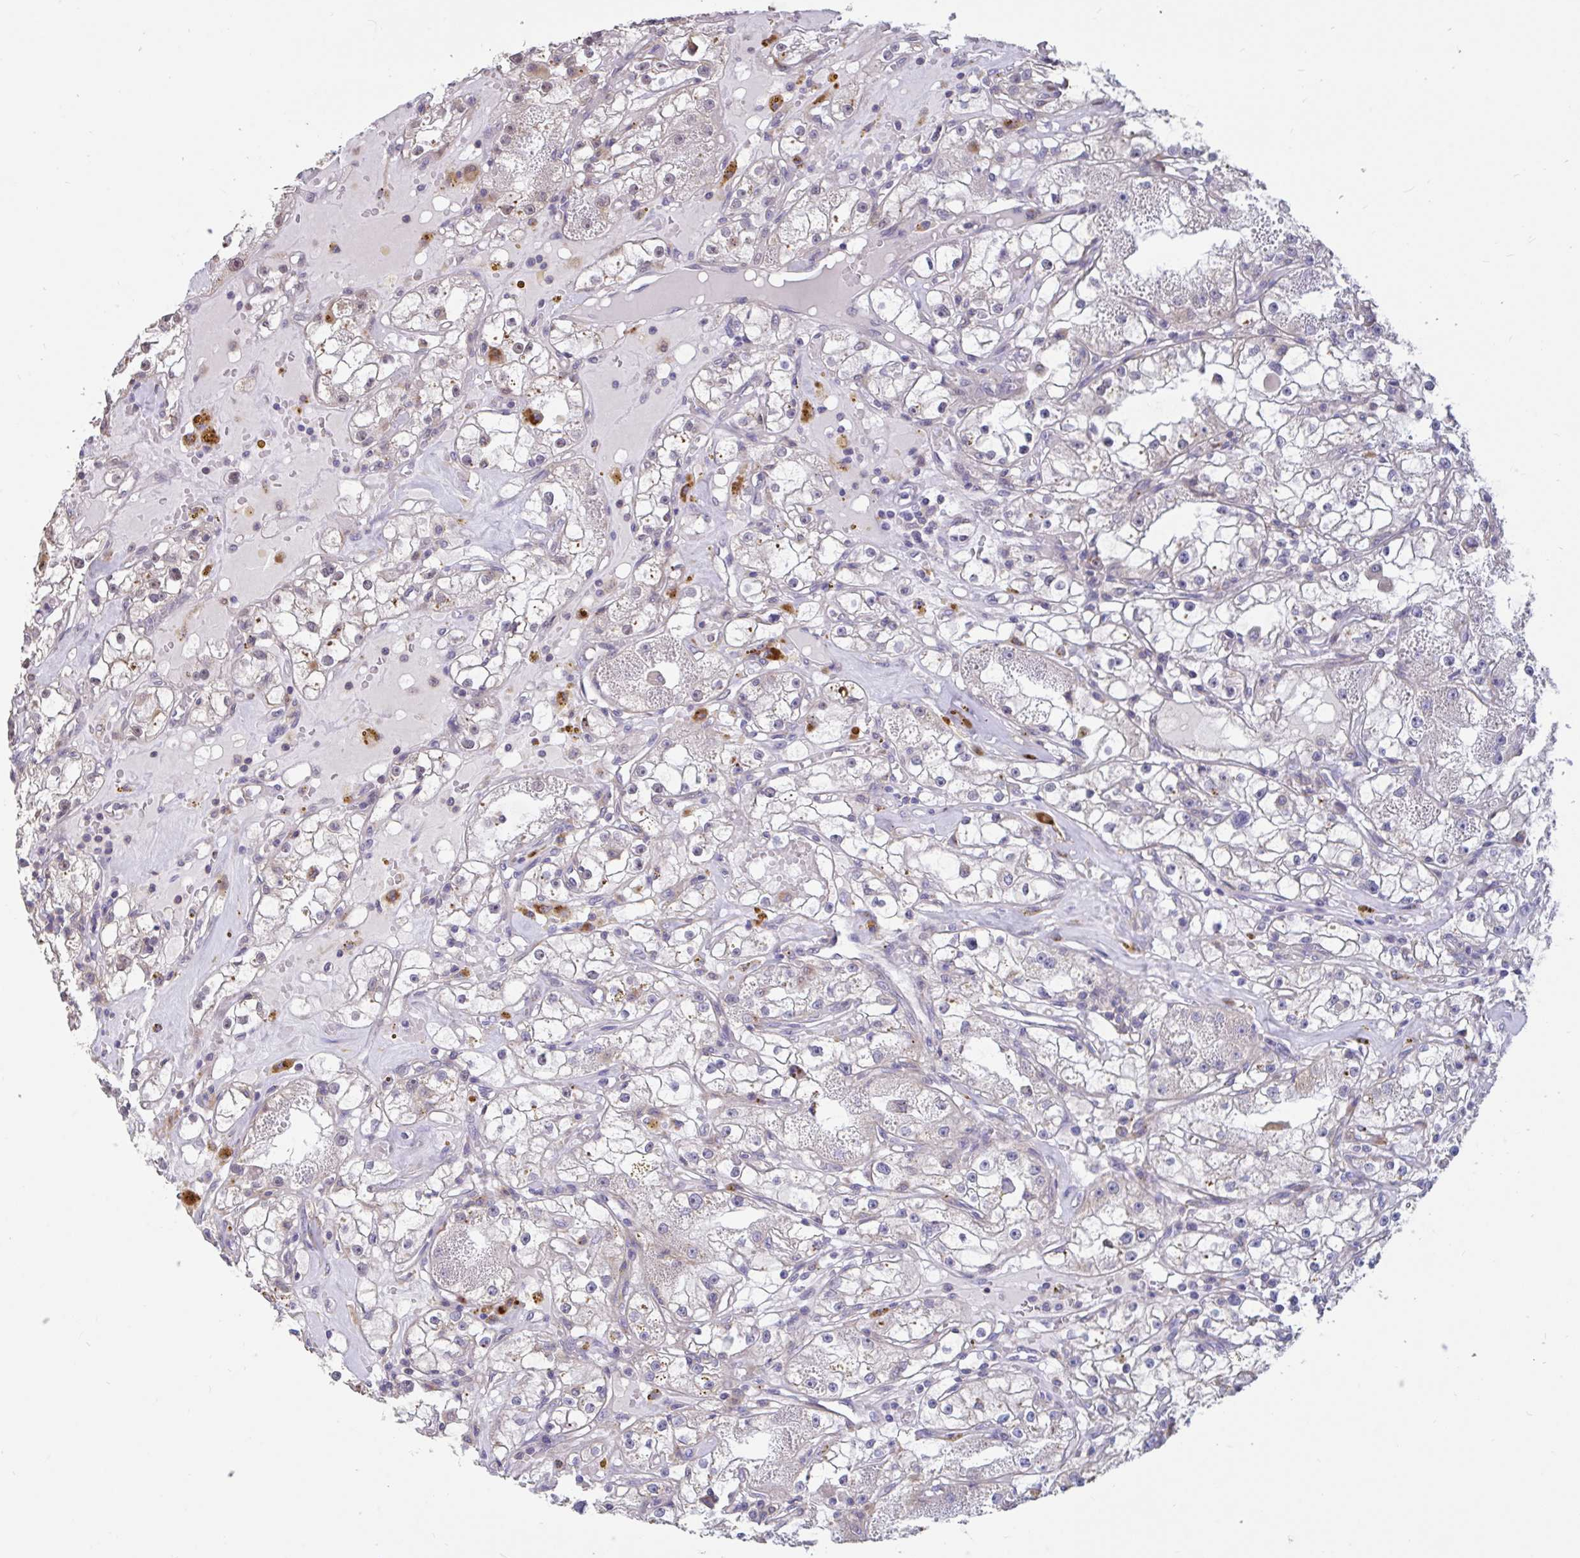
{"staining": {"intensity": "weak", "quantity": "<25%", "location": "nuclear"}, "tissue": "renal cancer", "cell_type": "Tumor cells", "image_type": "cancer", "snomed": [{"axis": "morphology", "description": "Adenocarcinoma, NOS"}, {"axis": "topography", "description": "Kidney"}], "caption": "The histopathology image exhibits no significant expression in tumor cells of renal cancer. (Immunohistochemistry (ihc), brightfield microscopy, high magnification).", "gene": "DDX39A", "patient": {"sex": "male", "age": 56}}